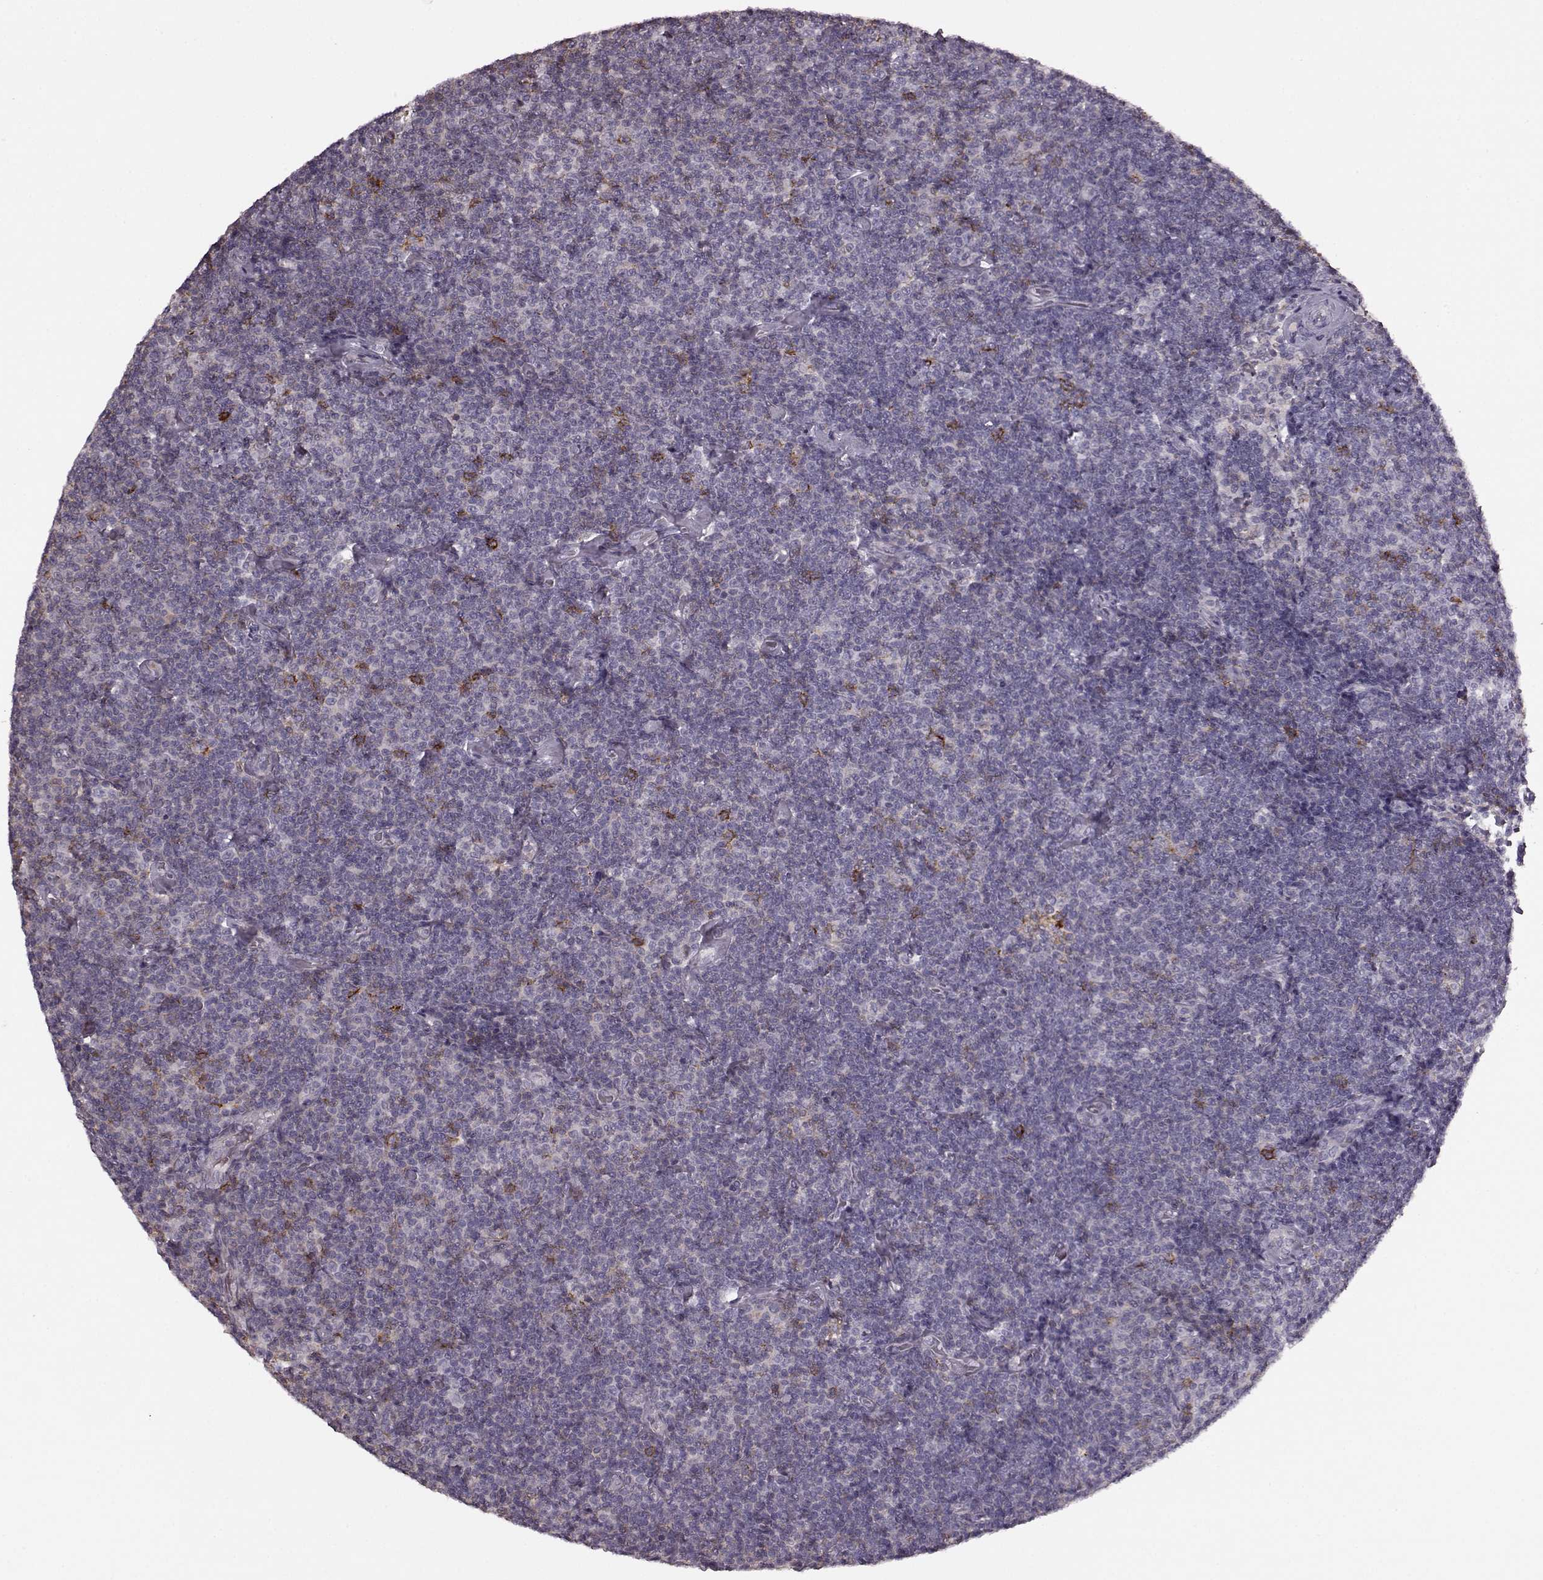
{"staining": {"intensity": "negative", "quantity": "none", "location": "none"}, "tissue": "lymphoma", "cell_type": "Tumor cells", "image_type": "cancer", "snomed": [{"axis": "morphology", "description": "Malignant lymphoma, non-Hodgkin's type, Low grade"}, {"axis": "topography", "description": "Lymph node"}], "caption": "The micrograph demonstrates no staining of tumor cells in low-grade malignant lymphoma, non-Hodgkin's type.", "gene": "PDCD1", "patient": {"sex": "male", "age": 81}}